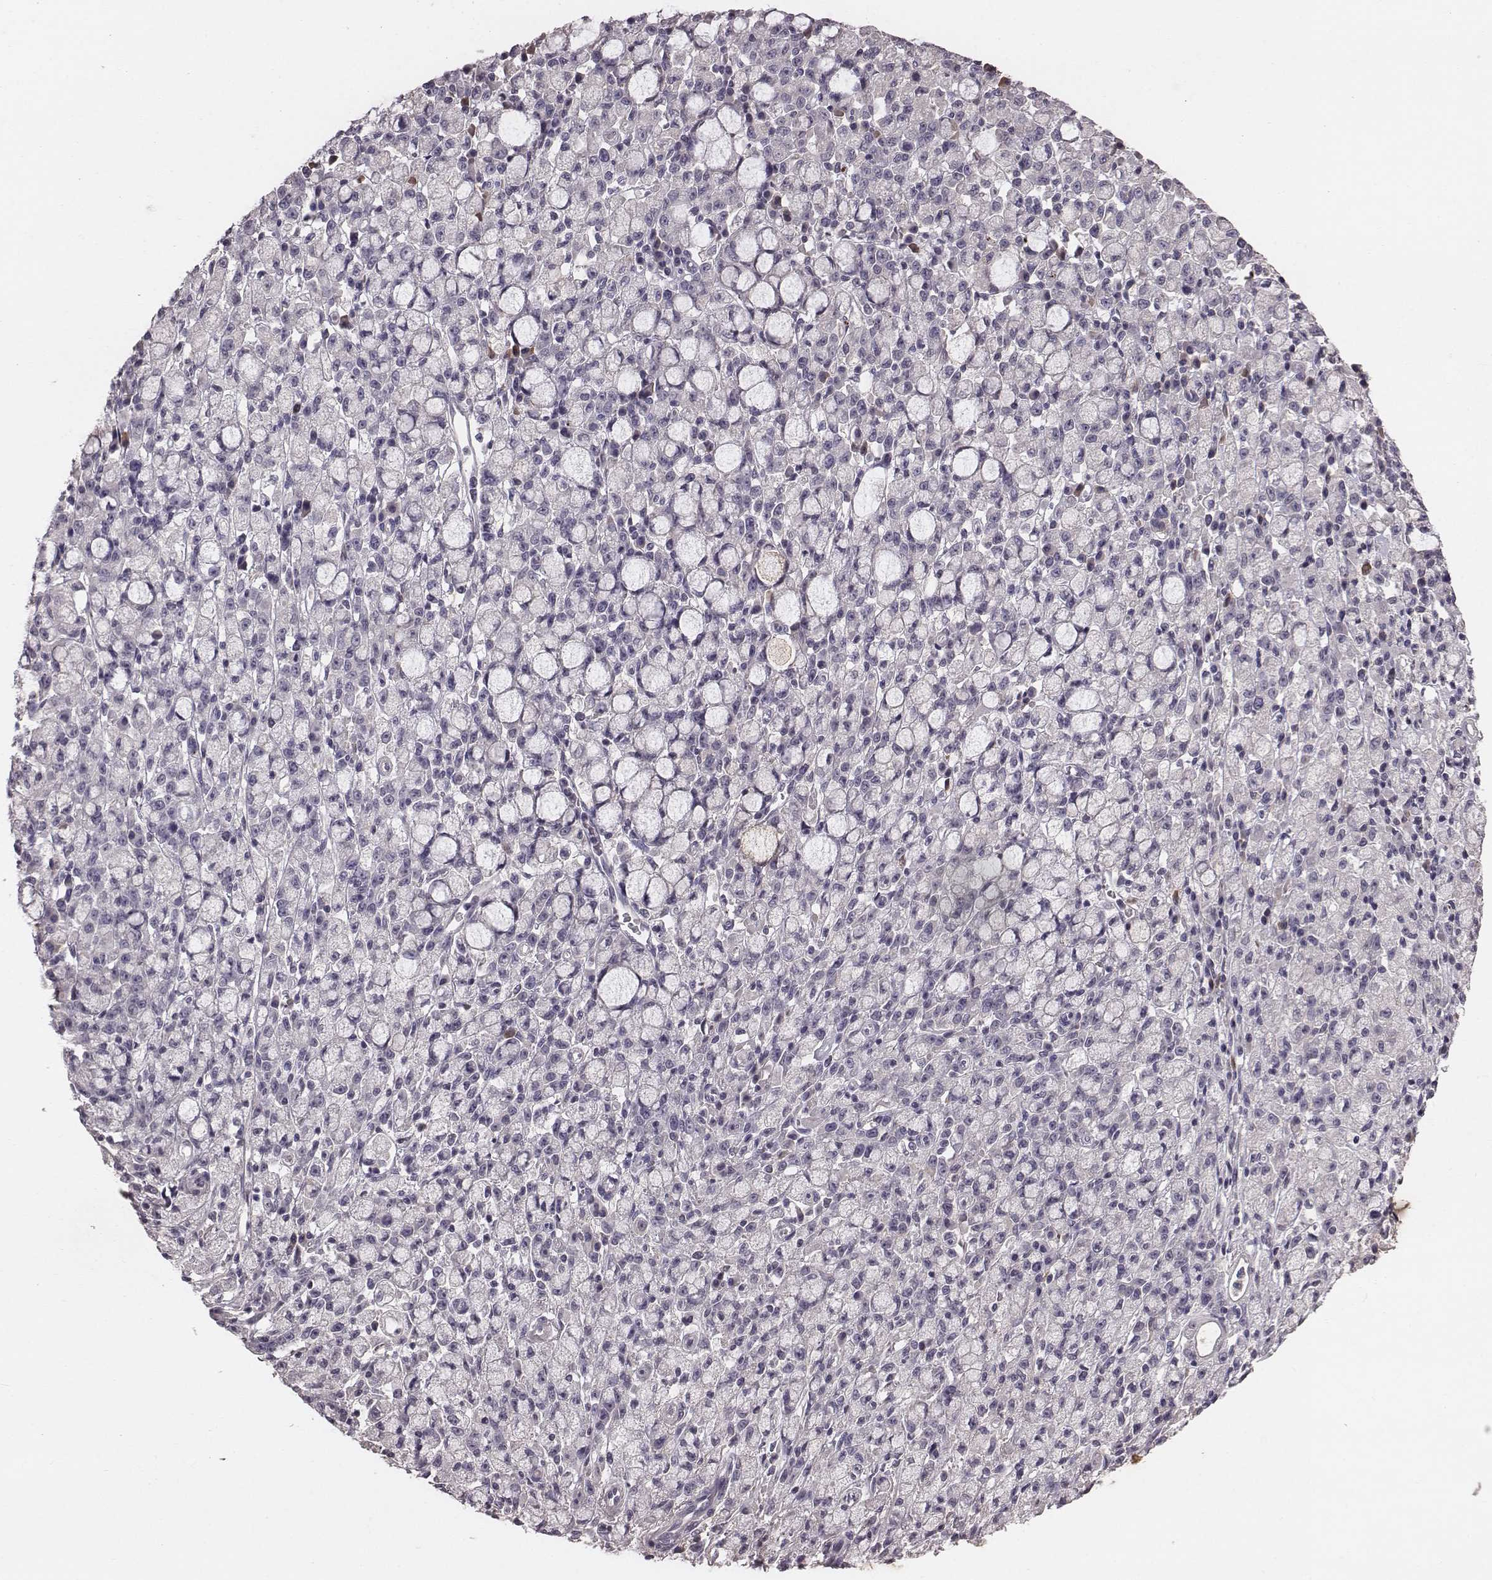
{"staining": {"intensity": "negative", "quantity": "none", "location": "none"}, "tissue": "stomach cancer", "cell_type": "Tumor cells", "image_type": "cancer", "snomed": [{"axis": "morphology", "description": "Adenocarcinoma, NOS"}, {"axis": "topography", "description": "Stomach"}], "caption": "Human stomach cancer (adenocarcinoma) stained for a protein using immunohistochemistry (IHC) reveals no positivity in tumor cells.", "gene": "SMIM24", "patient": {"sex": "male", "age": 58}}